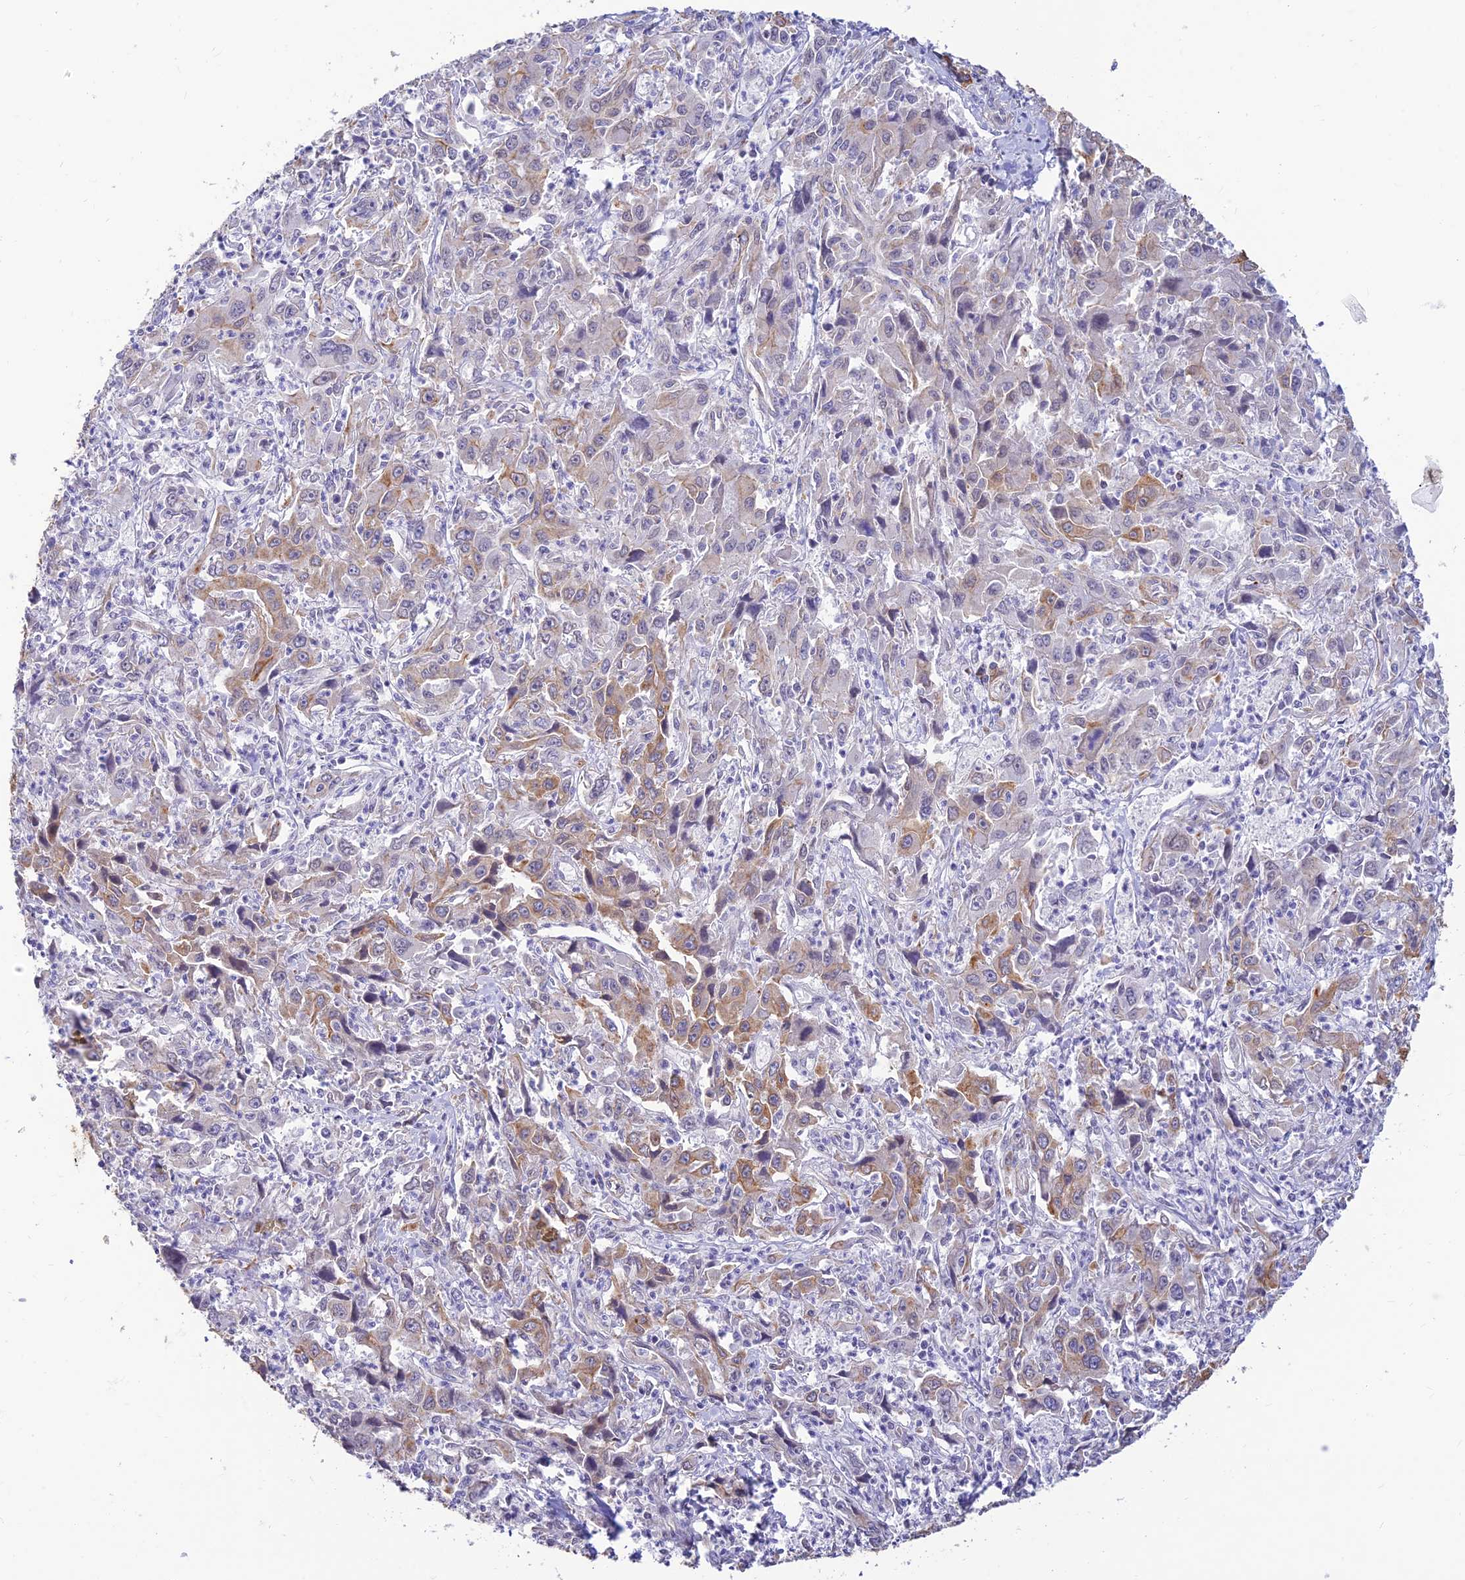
{"staining": {"intensity": "moderate", "quantity": "<25%", "location": "cytoplasmic/membranous"}, "tissue": "liver cancer", "cell_type": "Tumor cells", "image_type": "cancer", "snomed": [{"axis": "morphology", "description": "Carcinoma, Hepatocellular, NOS"}, {"axis": "topography", "description": "Liver"}], "caption": "DAB (3,3'-diaminobenzidine) immunohistochemical staining of human liver cancer exhibits moderate cytoplasmic/membranous protein expression in about <25% of tumor cells.", "gene": "ALDH1L2", "patient": {"sex": "male", "age": 63}}